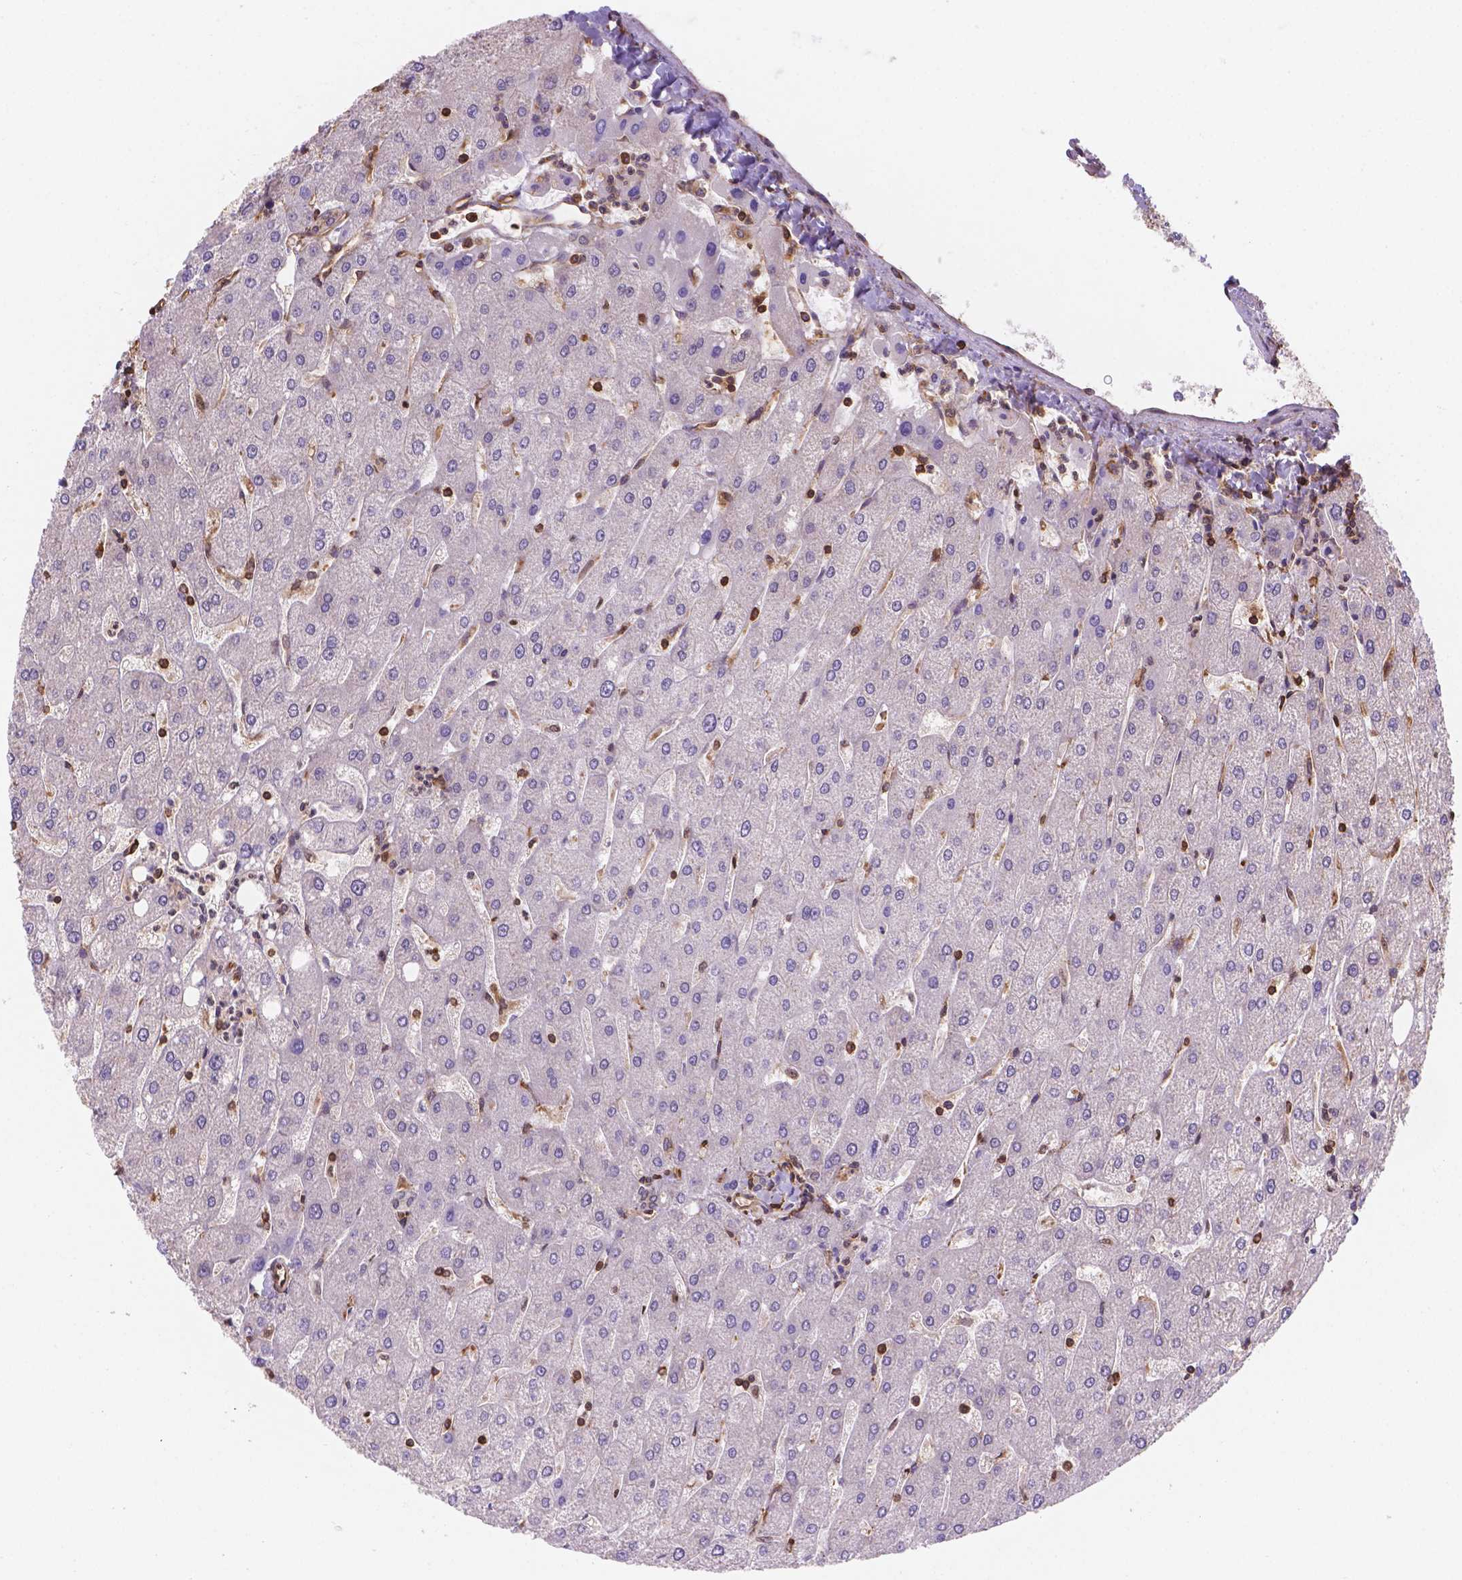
{"staining": {"intensity": "negative", "quantity": "none", "location": "none"}, "tissue": "liver", "cell_type": "Cholangiocytes", "image_type": "normal", "snomed": [{"axis": "morphology", "description": "Normal tissue, NOS"}, {"axis": "topography", "description": "Liver"}], "caption": "High power microscopy photomicrograph of an immunohistochemistry micrograph of benign liver, revealing no significant staining in cholangiocytes. (DAB (3,3'-diaminobenzidine) immunohistochemistry visualized using brightfield microscopy, high magnification).", "gene": "DMWD", "patient": {"sex": "male", "age": 67}}